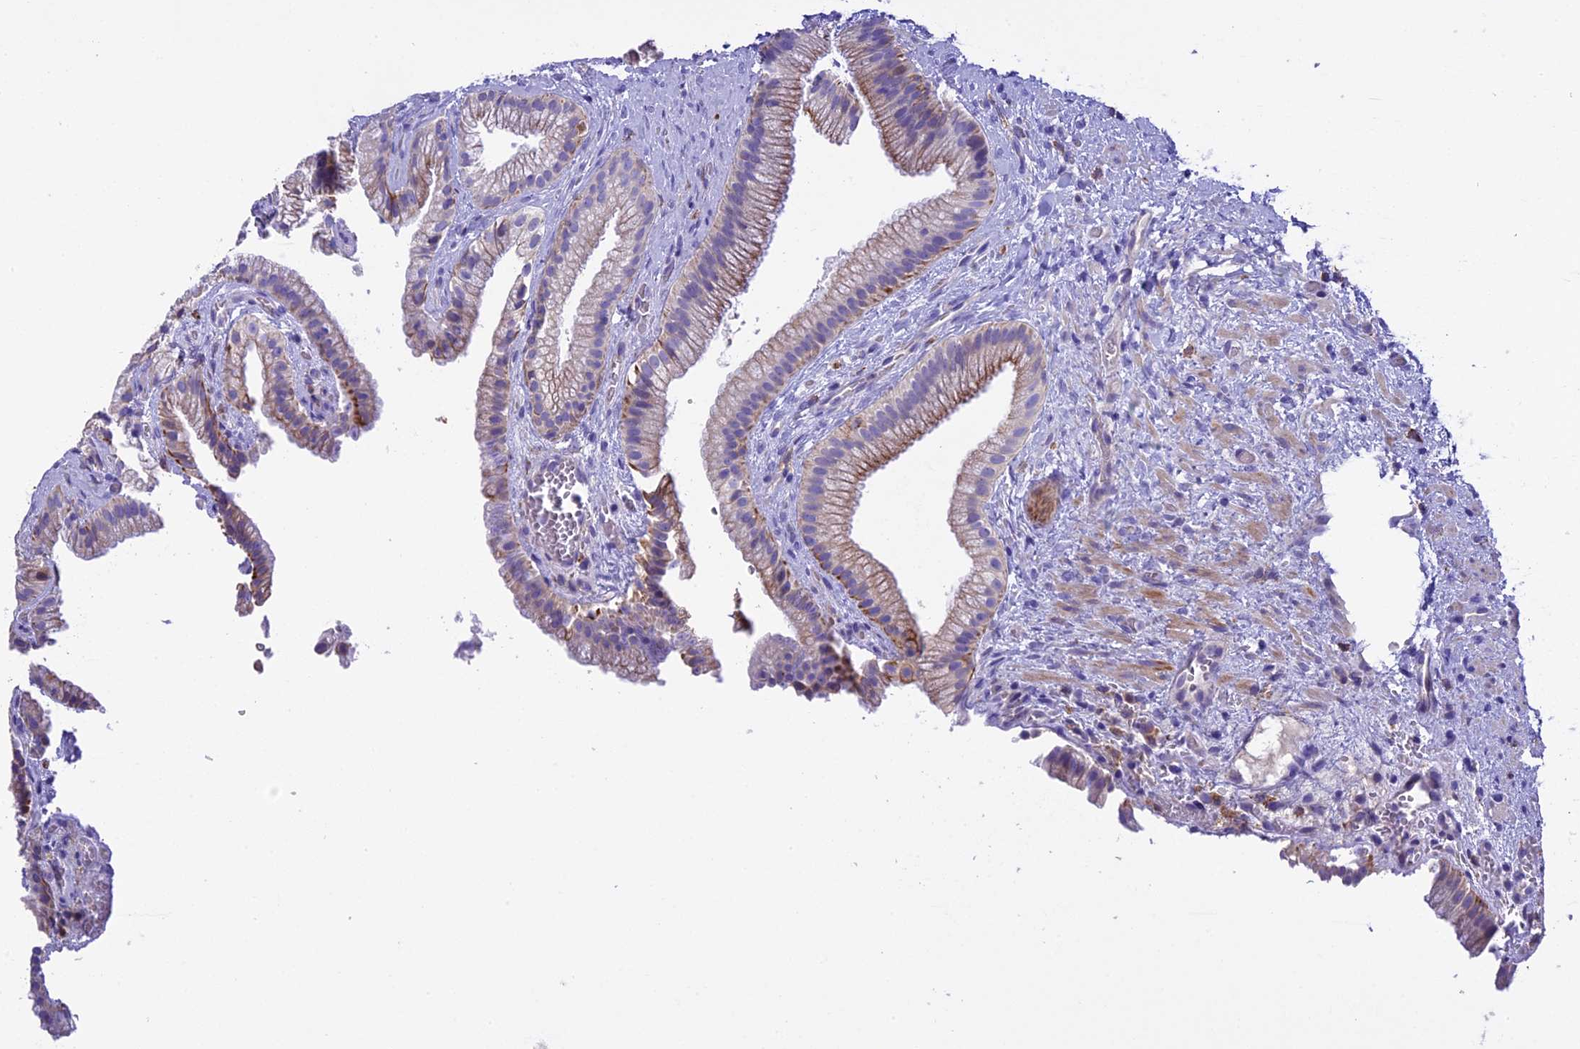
{"staining": {"intensity": "weak", "quantity": "25%-75%", "location": "cytoplasmic/membranous"}, "tissue": "gallbladder", "cell_type": "Glandular cells", "image_type": "normal", "snomed": [{"axis": "morphology", "description": "Normal tissue, NOS"}, {"axis": "morphology", "description": "Inflammation, NOS"}, {"axis": "topography", "description": "Gallbladder"}], "caption": "This photomicrograph demonstrates immunohistochemistry staining of normal human gallbladder, with low weak cytoplasmic/membranous expression in approximately 25%-75% of glandular cells.", "gene": "NOD2", "patient": {"sex": "male", "age": 51}}